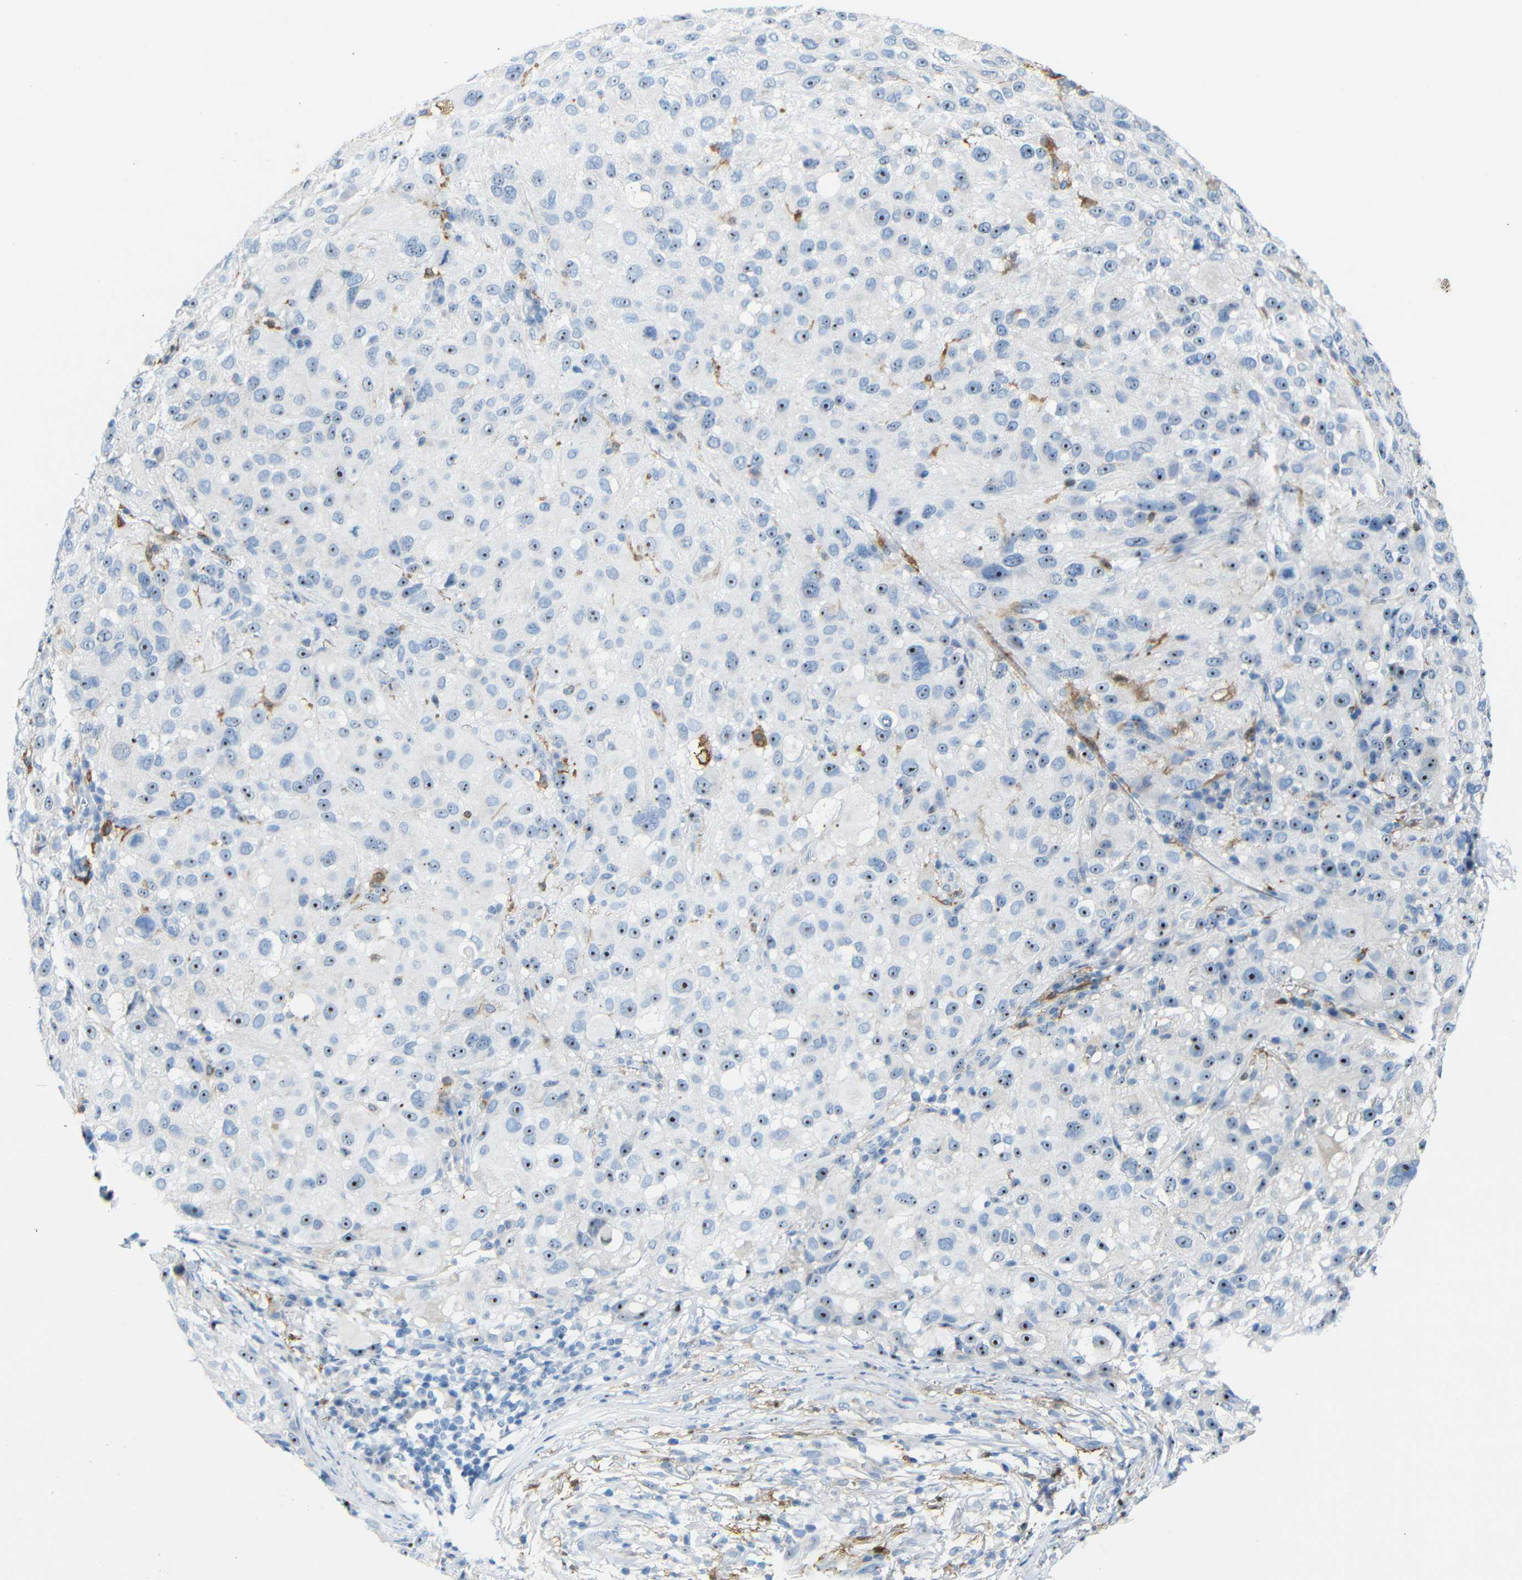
{"staining": {"intensity": "moderate", "quantity": ">75%", "location": "nuclear"}, "tissue": "melanoma", "cell_type": "Tumor cells", "image_type": "cancer", "snomed": [{"axis": "morphology", "description": "Necrosis, NOS"}, {"axis": "morphology", "description": "Malignant melanoma, NOS"}, {"axis": "topography", "description": "Skin"}], "caption": "Melanoma stained with a brown dye exhibits moderate nuclear positive positivity in approximately >75% of tumor cells.", "gene": "C1orf210", "patient": {"sex": "female", "age": 87}}